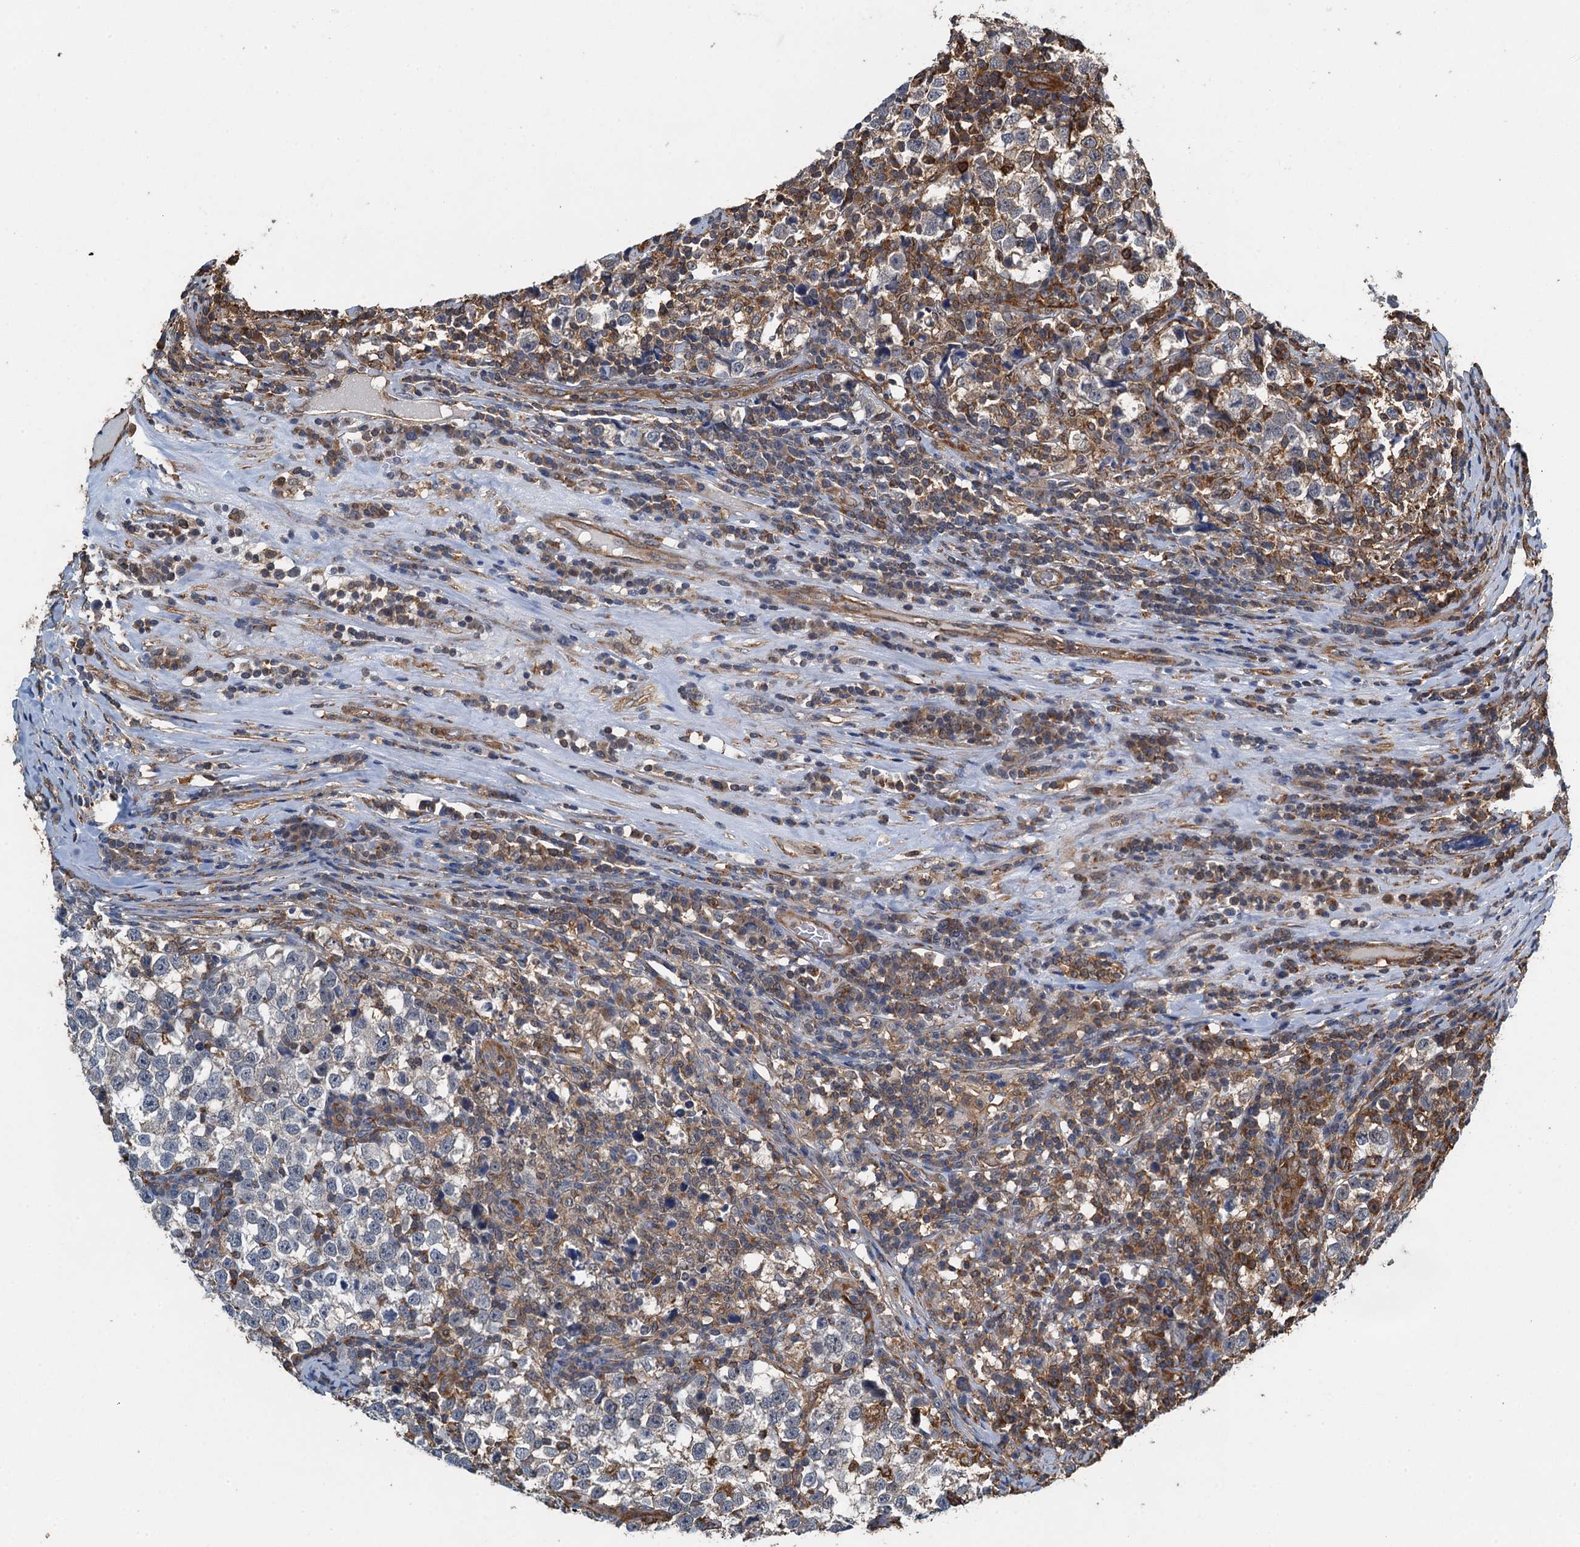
{"staining": {"intensity": "weak", "quantity": "25%-75%", "location": "cytoplasmic/membranous"}, "tissue": "testis cancer", "cell_type": "Tumor cells", "image_type": "cancer", "snomed": [{"axis": "morphology", "description": "Normal tissue, NOS"}, {"axis": "morphology", "description": "Seminoma, NOS"}, {"axis": "topography", "description": "Testis"}], "caption": "Protein staining by immunohistochemistry displays weak cytoplasmic/membranous expression in about 25%-75% of tumor cells in testis cancer. (DAB (3,3'-diaminobenzidine) IHC, brown staining for protein, blue staining for nuclei).", "gene": "WHAMM", "patient": {"sex": "male", "age": 43}}